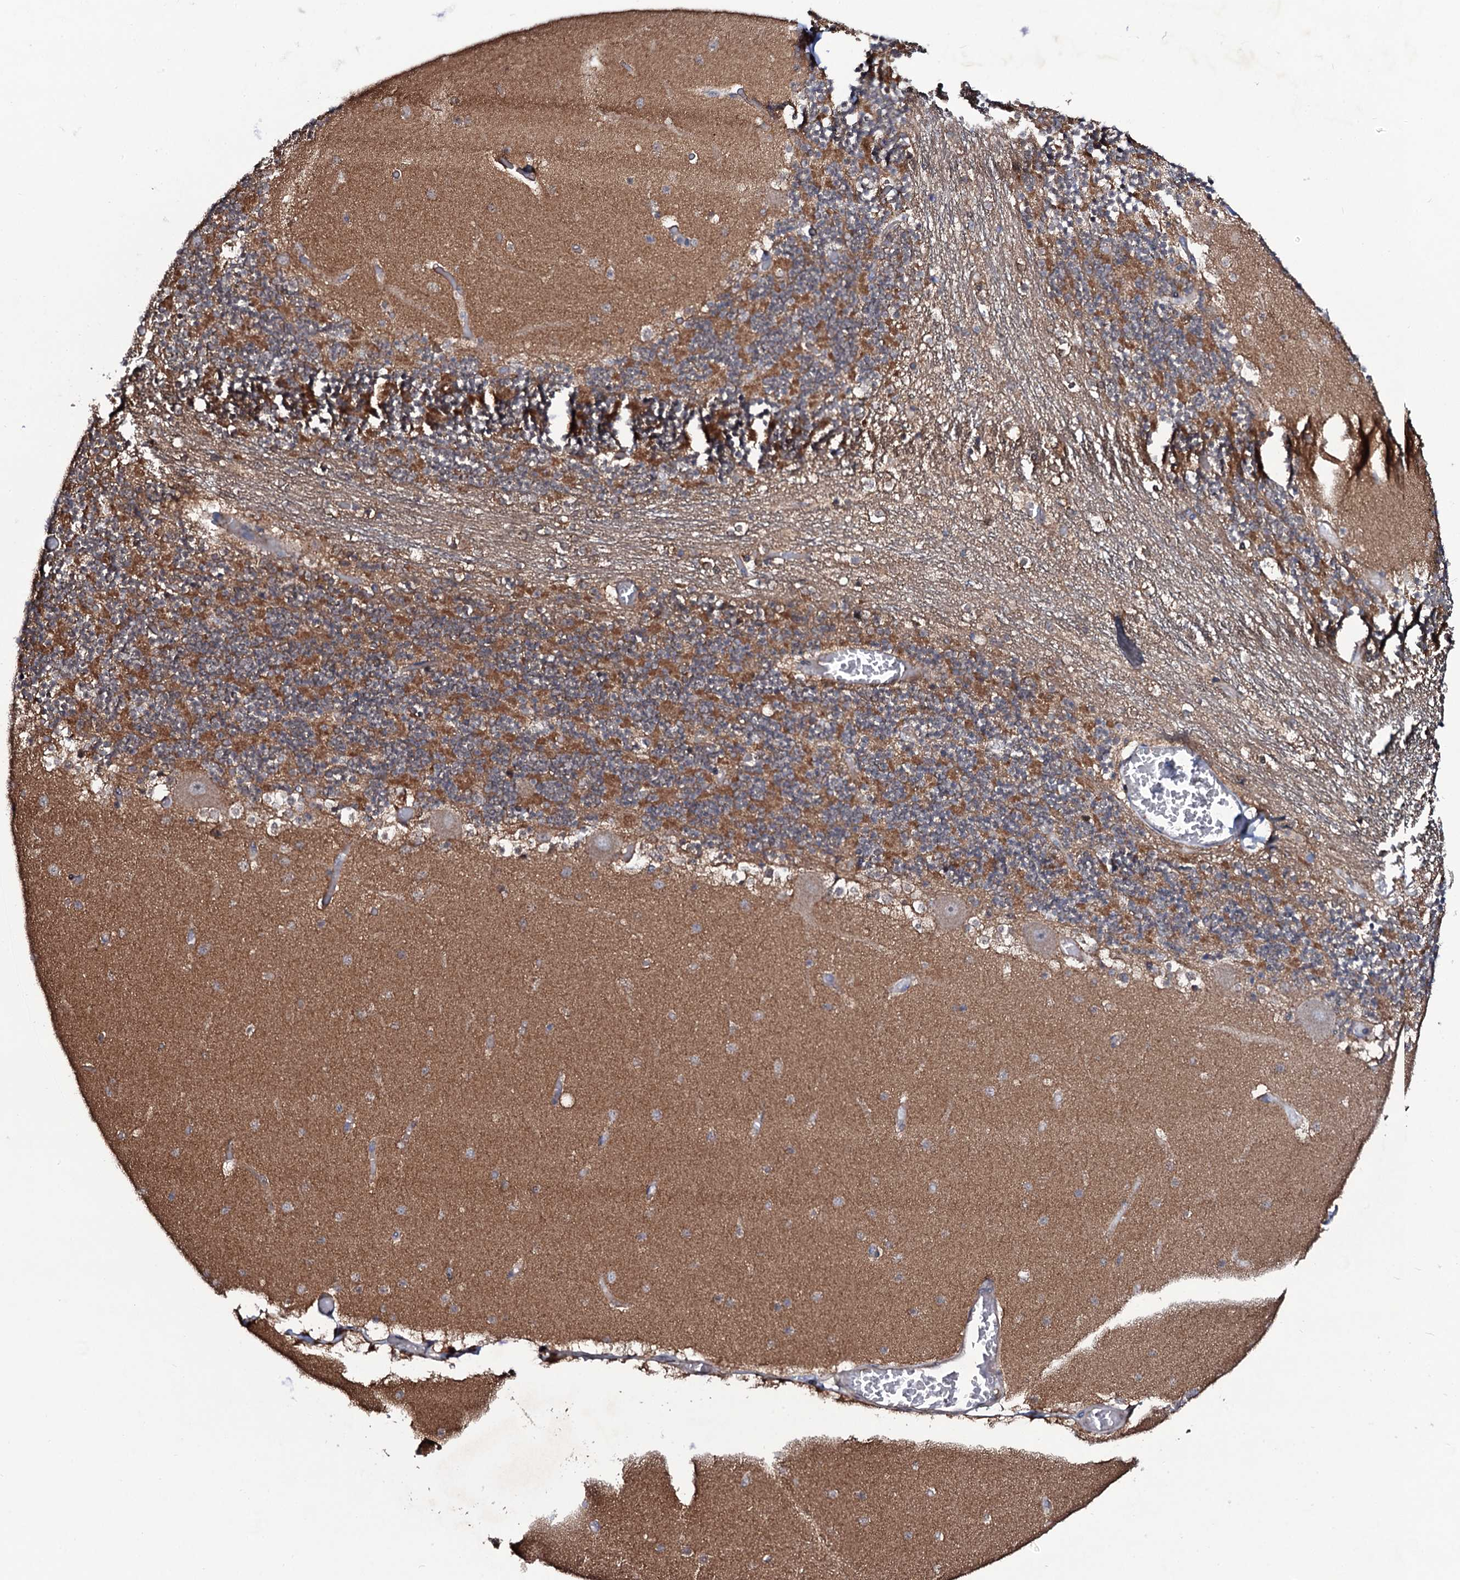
{"staining": {"intensity": "moderate", "quantity": ">75%", "location": "cytoplasmic/membranous"}, "tissue": "cerebellum", "cell_type": "Cells in granular layer", "image_type": "normal", "snomed": [{"axis": "morphology", "description": "Normal tissue, NOS"}, {"axis": "topography", "description": "Cerebellum"}], "caption": "High-power microscopy captured an immunohistochemistry (IHC) photomicrograph of benign cerebellum, revealing moderate cytoplasmic/membranous expression in approximately >75% of cells in granular layer.", "gene": "COG6", "patient": {"sex": "female", "age": 28}}